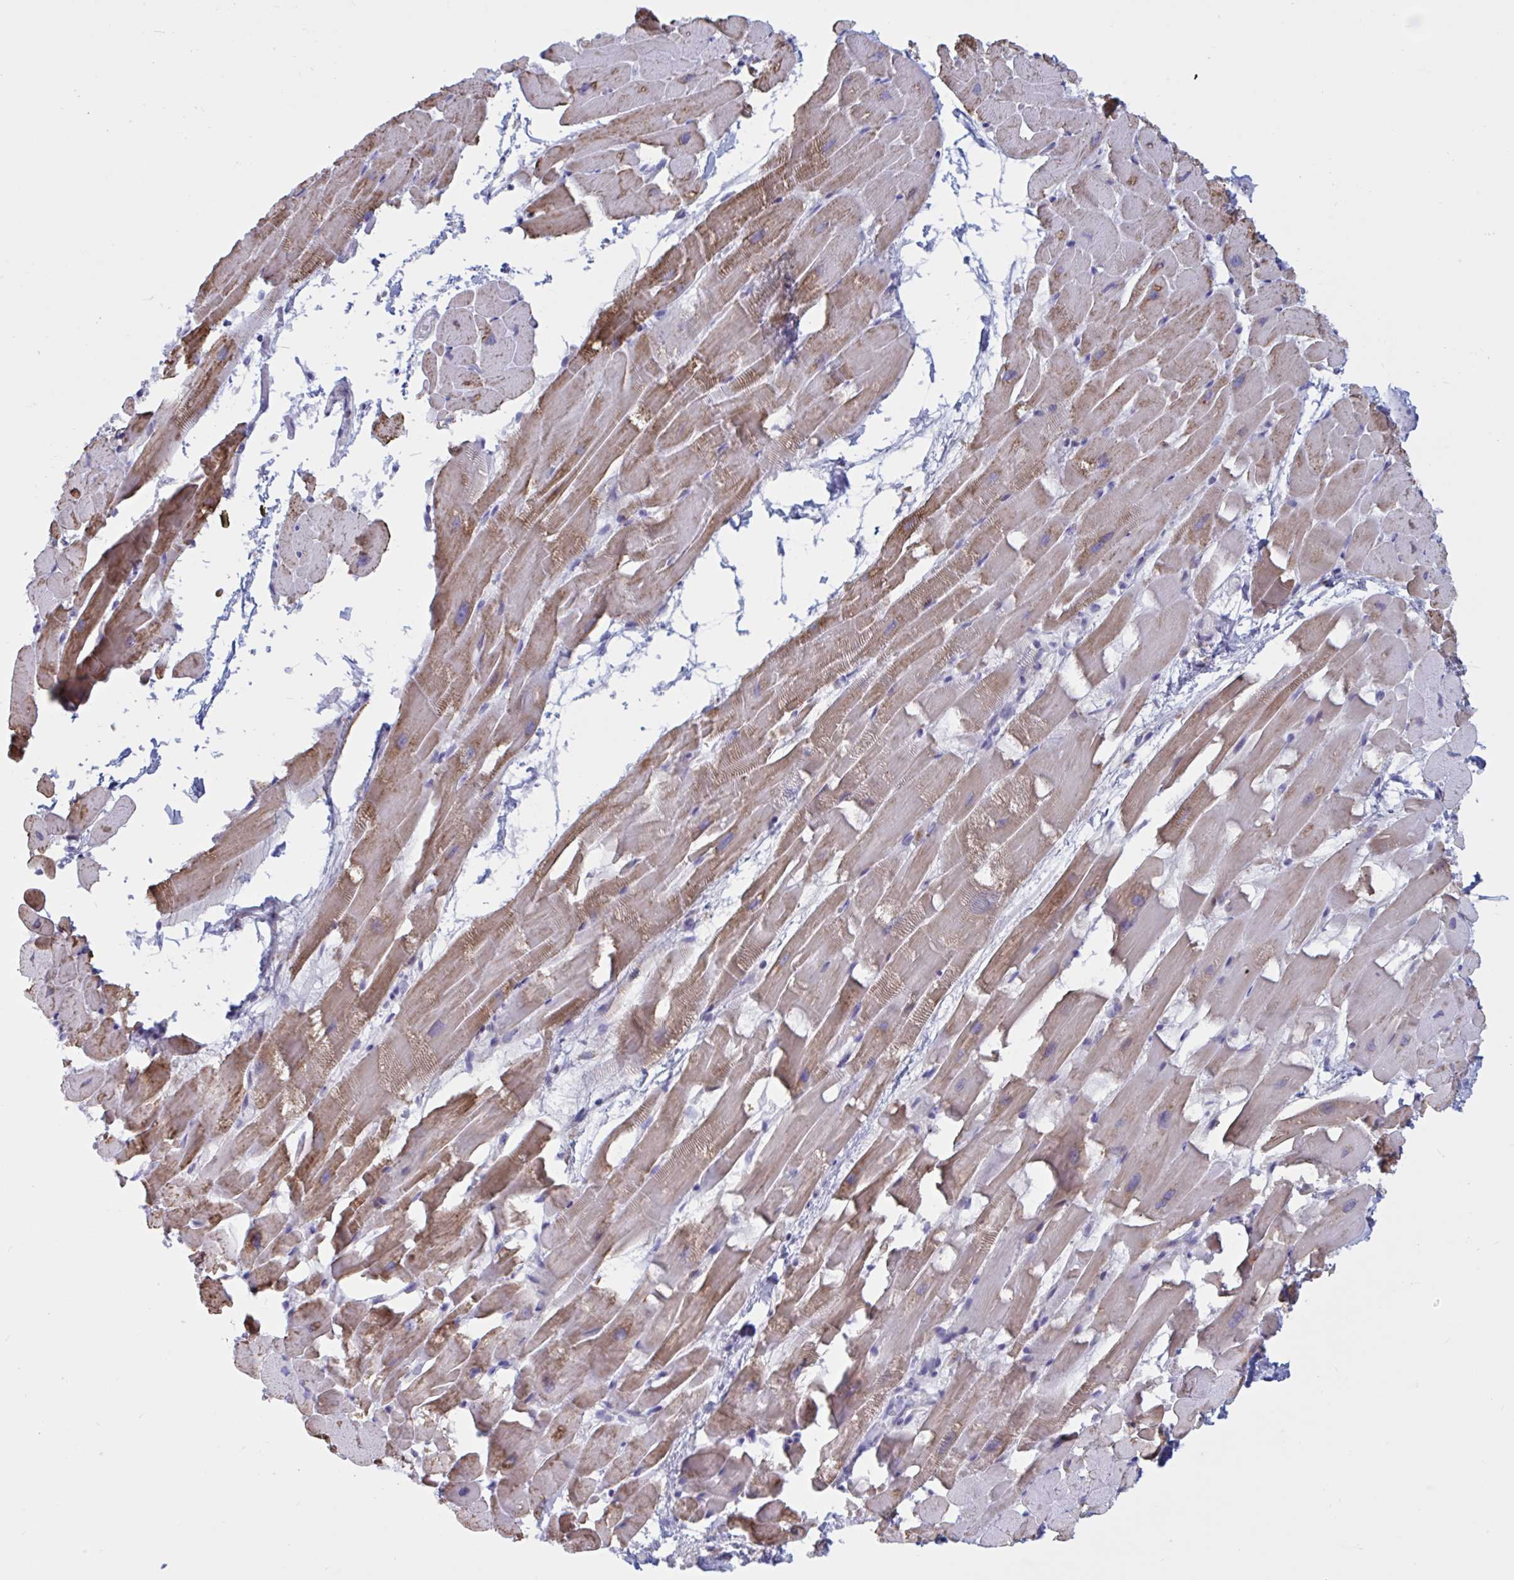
{"staining": {"intensity": "moderate", "quantity": ">75%", "location": "cytoplasmic/membranous"}, "tissue": "heart muscle", "cell_type": "Cardiomyocytes", "image_type": "normal", "snomed": [{"axis": "morphology", "description": "Normal tissue, NOS"}, {"axis": "topography", "description": "Heart"}], "caption": "Normal heart muscle was stained to show a protein in brown. There is medium levels of moderate cytoplasmic/membranous positivity in about >75% of cardiomyocytes. (brown staining indicates protein expression, while blue staining denotes nuclei).", "gene": "ATG9A", "patient": {"sex": "male", "age": 37}}